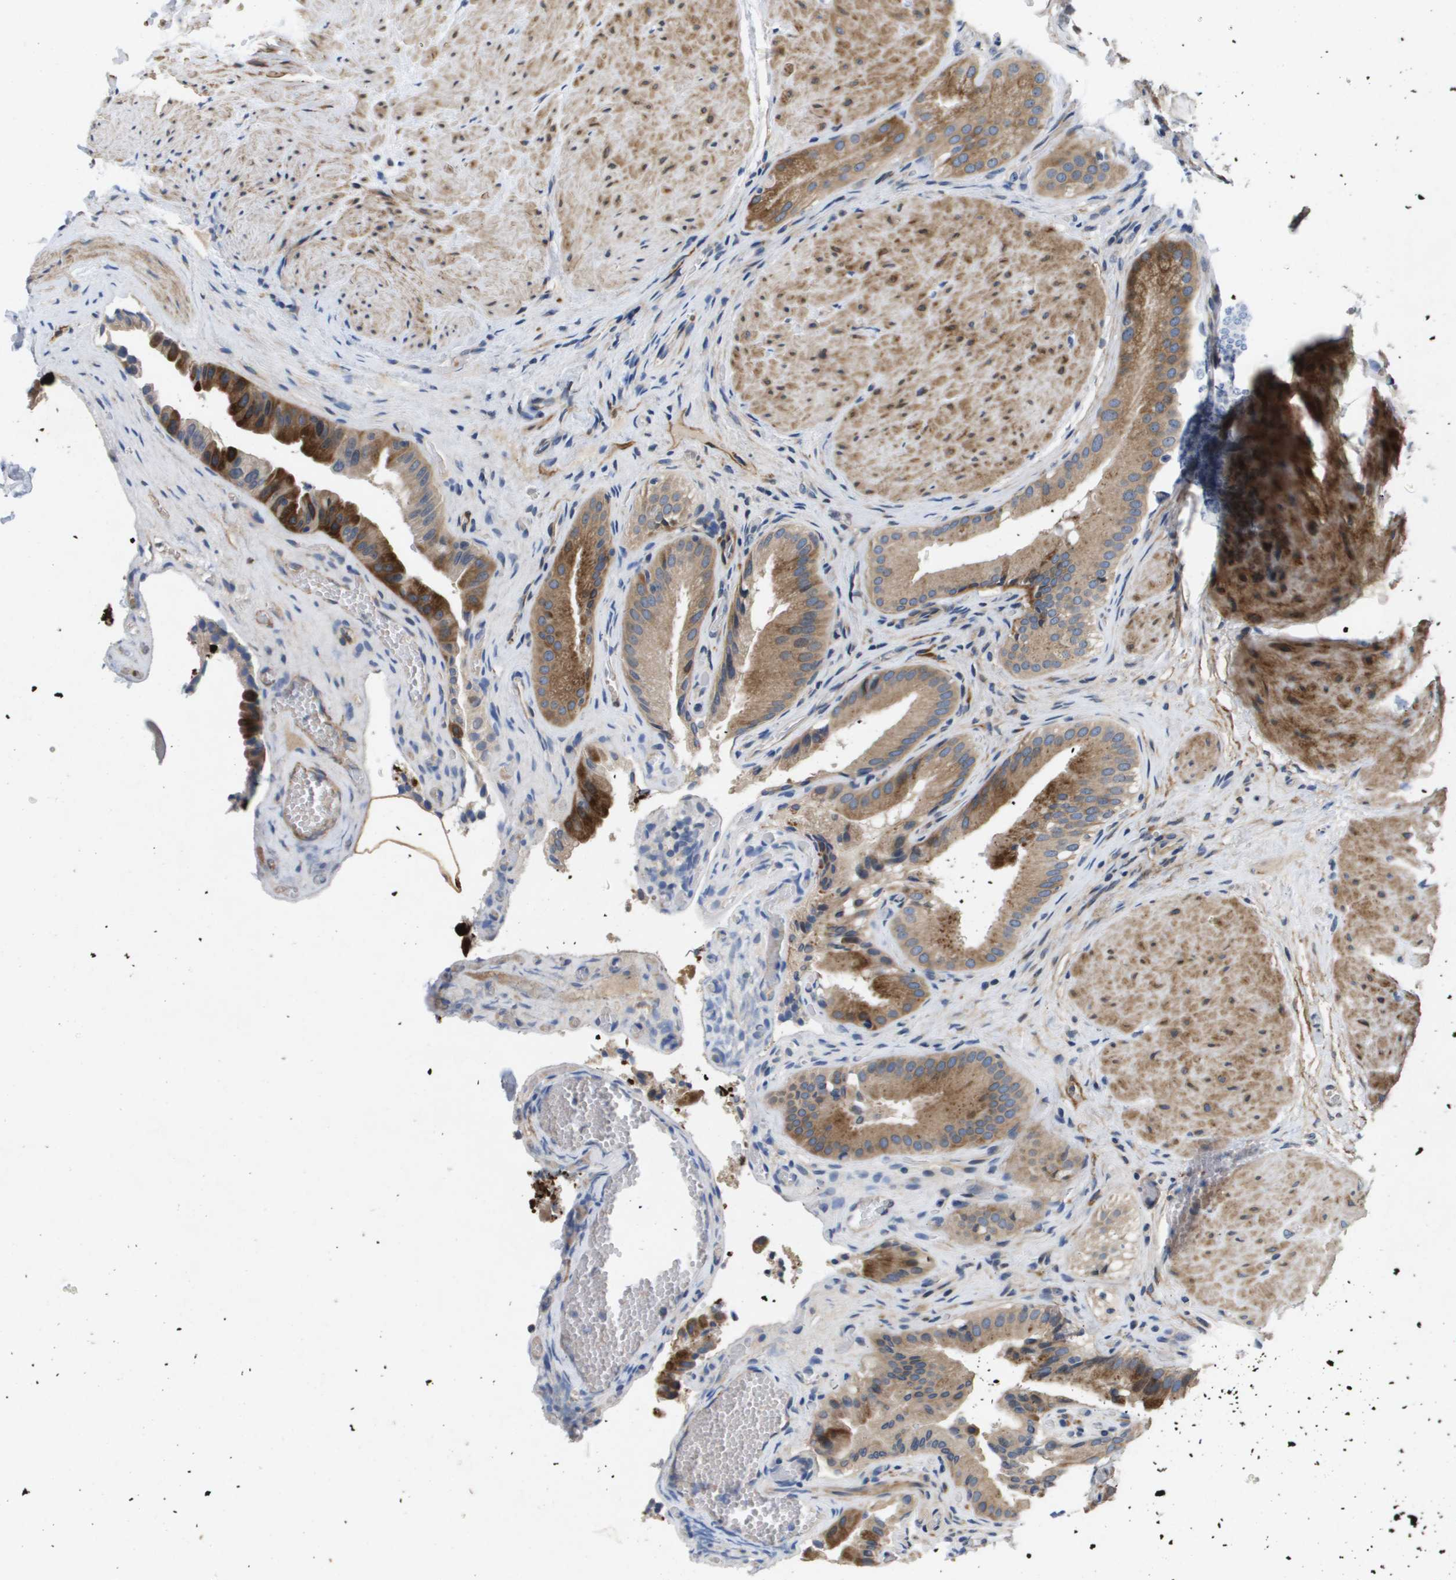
{"staining": {"intensity": "moderate", "quantity": ">75%", "location": "cytoplasmic/membranous"}, "tissue": "gallbladder", "cell_type": "Glandular cells", "image_type": "normal", "snomed": [{"axis": "morphology", "description": "Normal tissue, NOS"}, {"axis": "topography", "description": "Gallbladder"}], "caption": "This histopathology image shows unremarkable gallbladder stained with immunohistochemistry (IHC) to label a protein in brown. The cytoplasmic/membranous of glandular cells show moderate positivity for the protein. Nuclei are counter-stained blue.", "gene": "ENTPD2", "patient": {"sex": "male", "age": 49}}